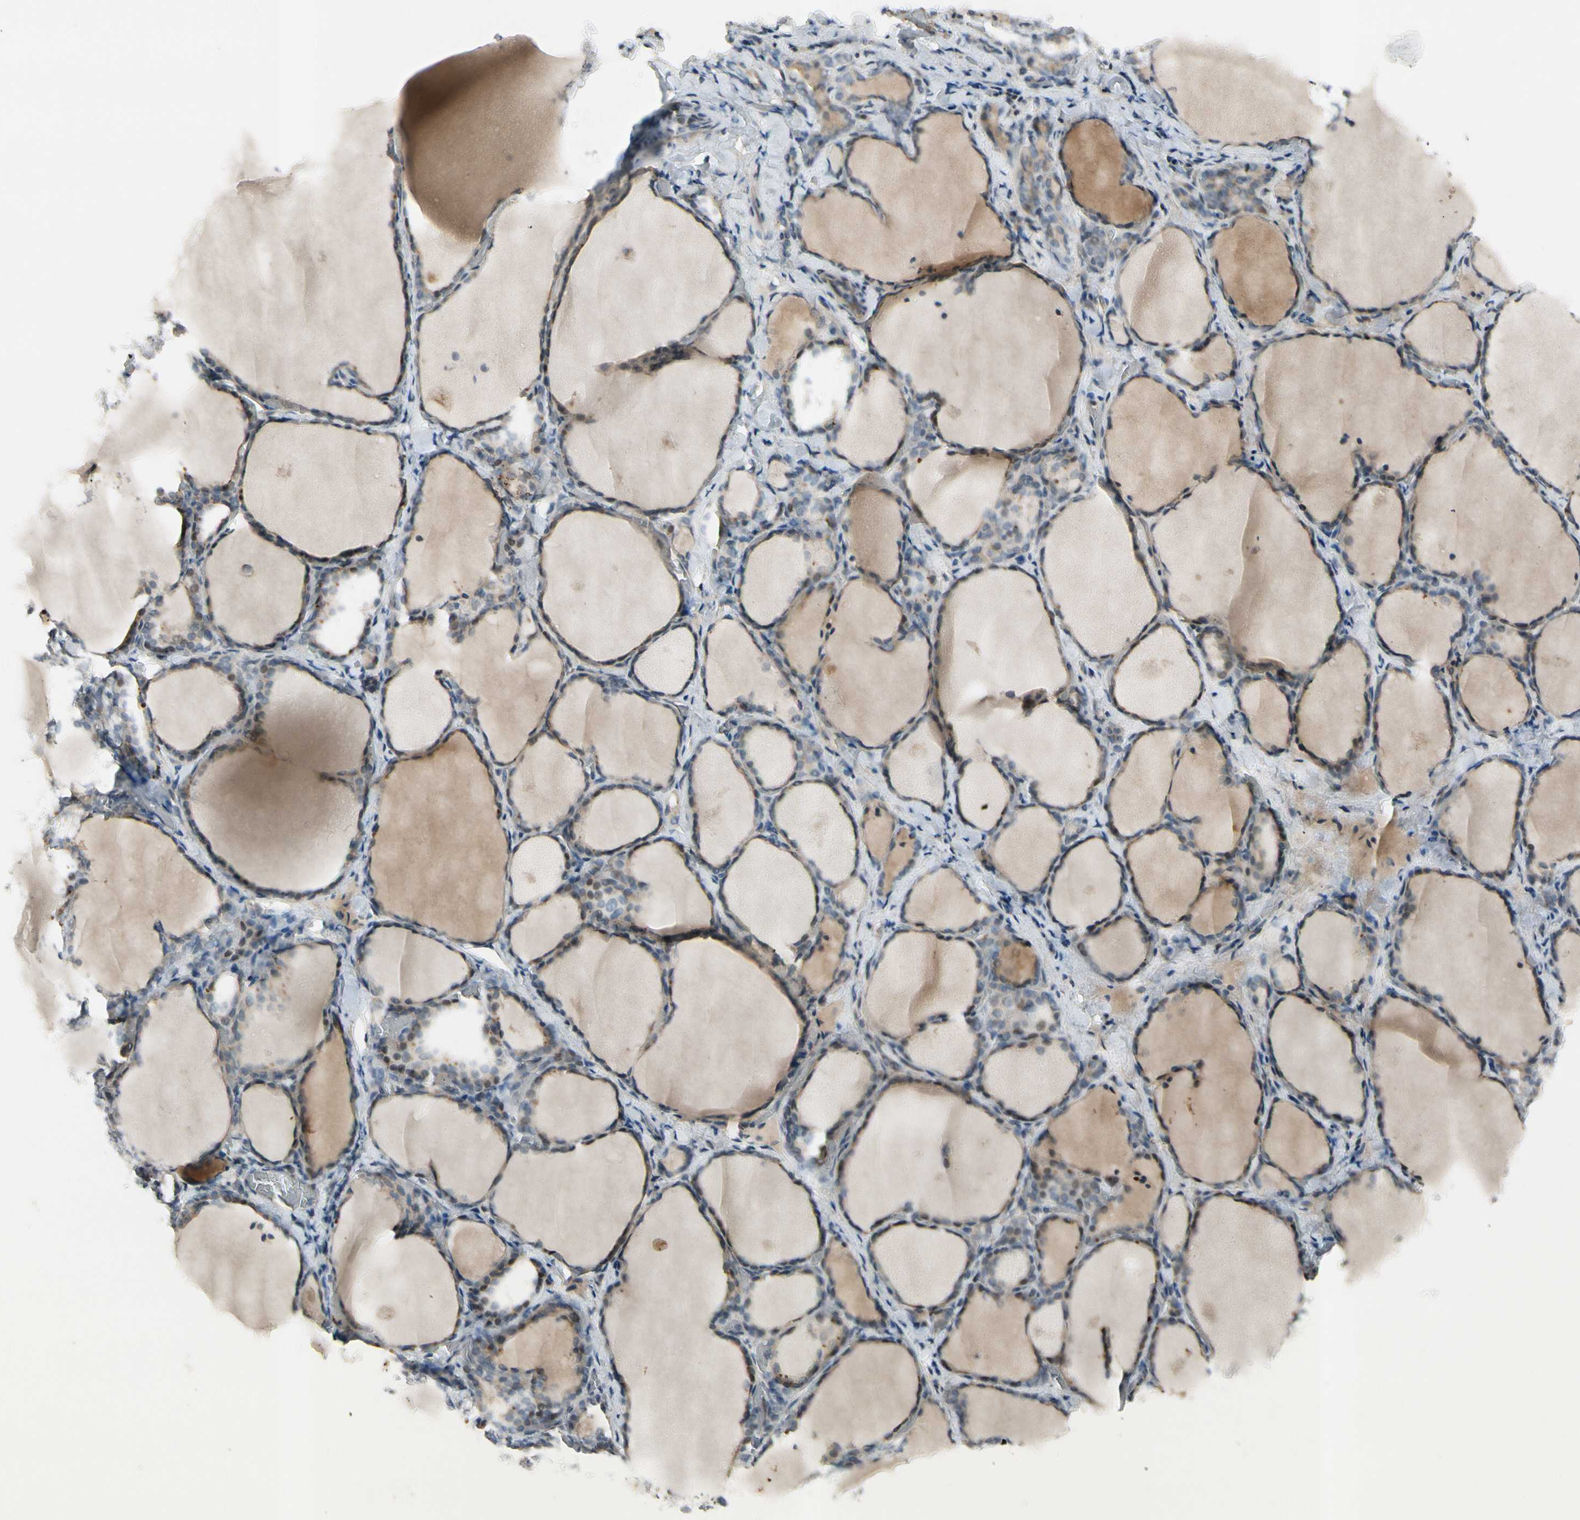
{"staining": {"intensity": "strong", "quantity": "25%-75%", "location": "cytoplasmic/membranous"}, "tissue": "thyroid gland", "cell_type": "Glandular cells", "image_type": "normal", "snomed": [{"axis": "morphology", "description": "Normal tissue, NOS"}, {"axis": "morphology", "description": "Papillary adenocarcinoma, NOS"}, {"axis": "topography", "description": "Thyroid gland"}], "caption": "Immunohistochemistry (IHC) of unremarkable human thyroid gland exhibits high levels of strong cytoplasmic/membranous positivity in approximately 25%-75% of glandular cells.", "gene": "ICAM5", "patient": {"sex": "female", "age": 30}}